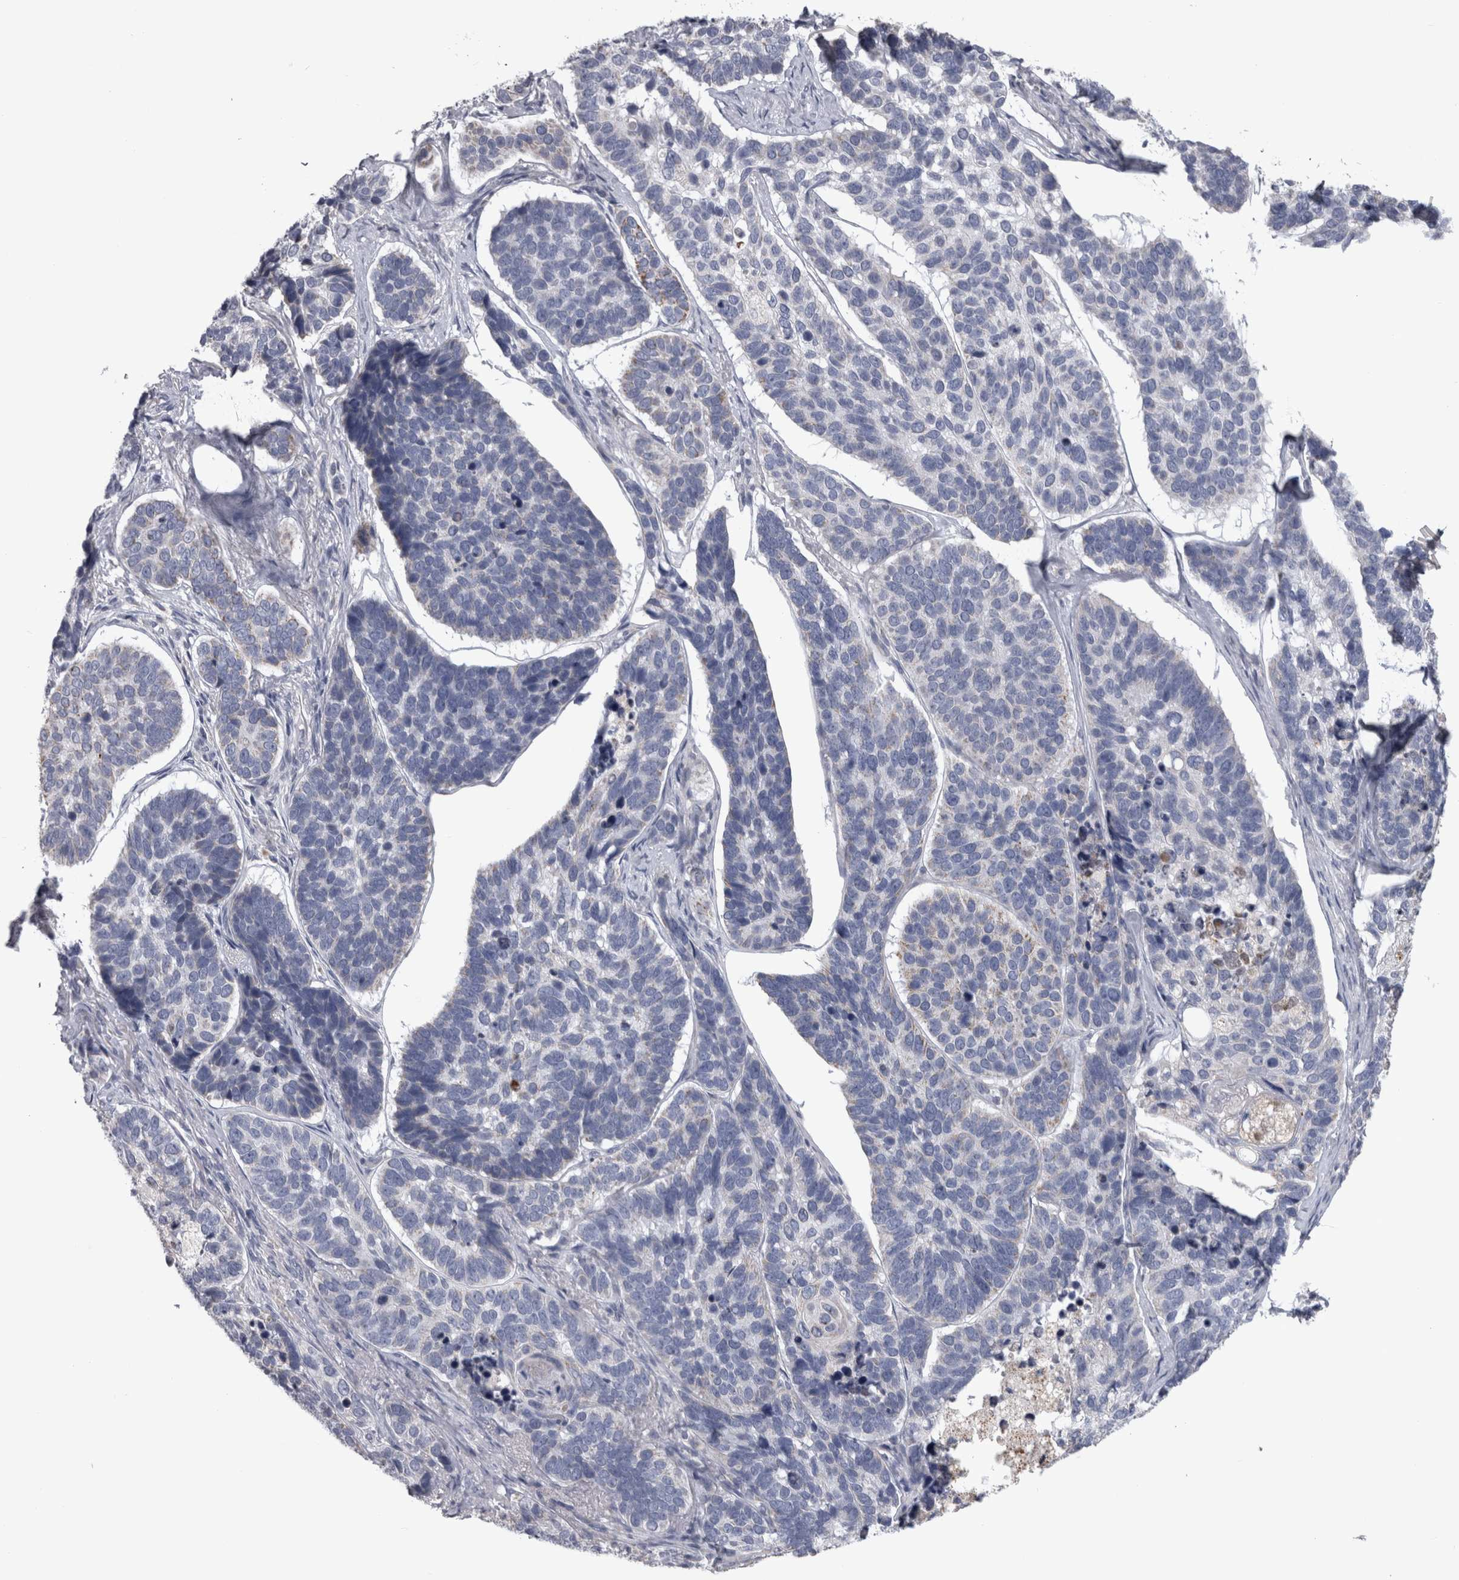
{"staining": {"intensity": "negative", "quantity": "none", "location": "none"}, "tissue": "skin cancer", "cell_type": "Tumor cells", "image_type": "cancer", "snomed": [{"axis": "morphology", "description": "Basal cell carcinoma"}, {"axis": "topography", "description": "Skin"}], "caption": "Immunohistochemistry histopathology image of neoplastic tissue: human skin cancer (basal cell carcinoma) stained with DAB demonstrates no significant protein staining in tumor cells.", "gene": "DBT", "patient": {"sex": "male", "age": 62}}